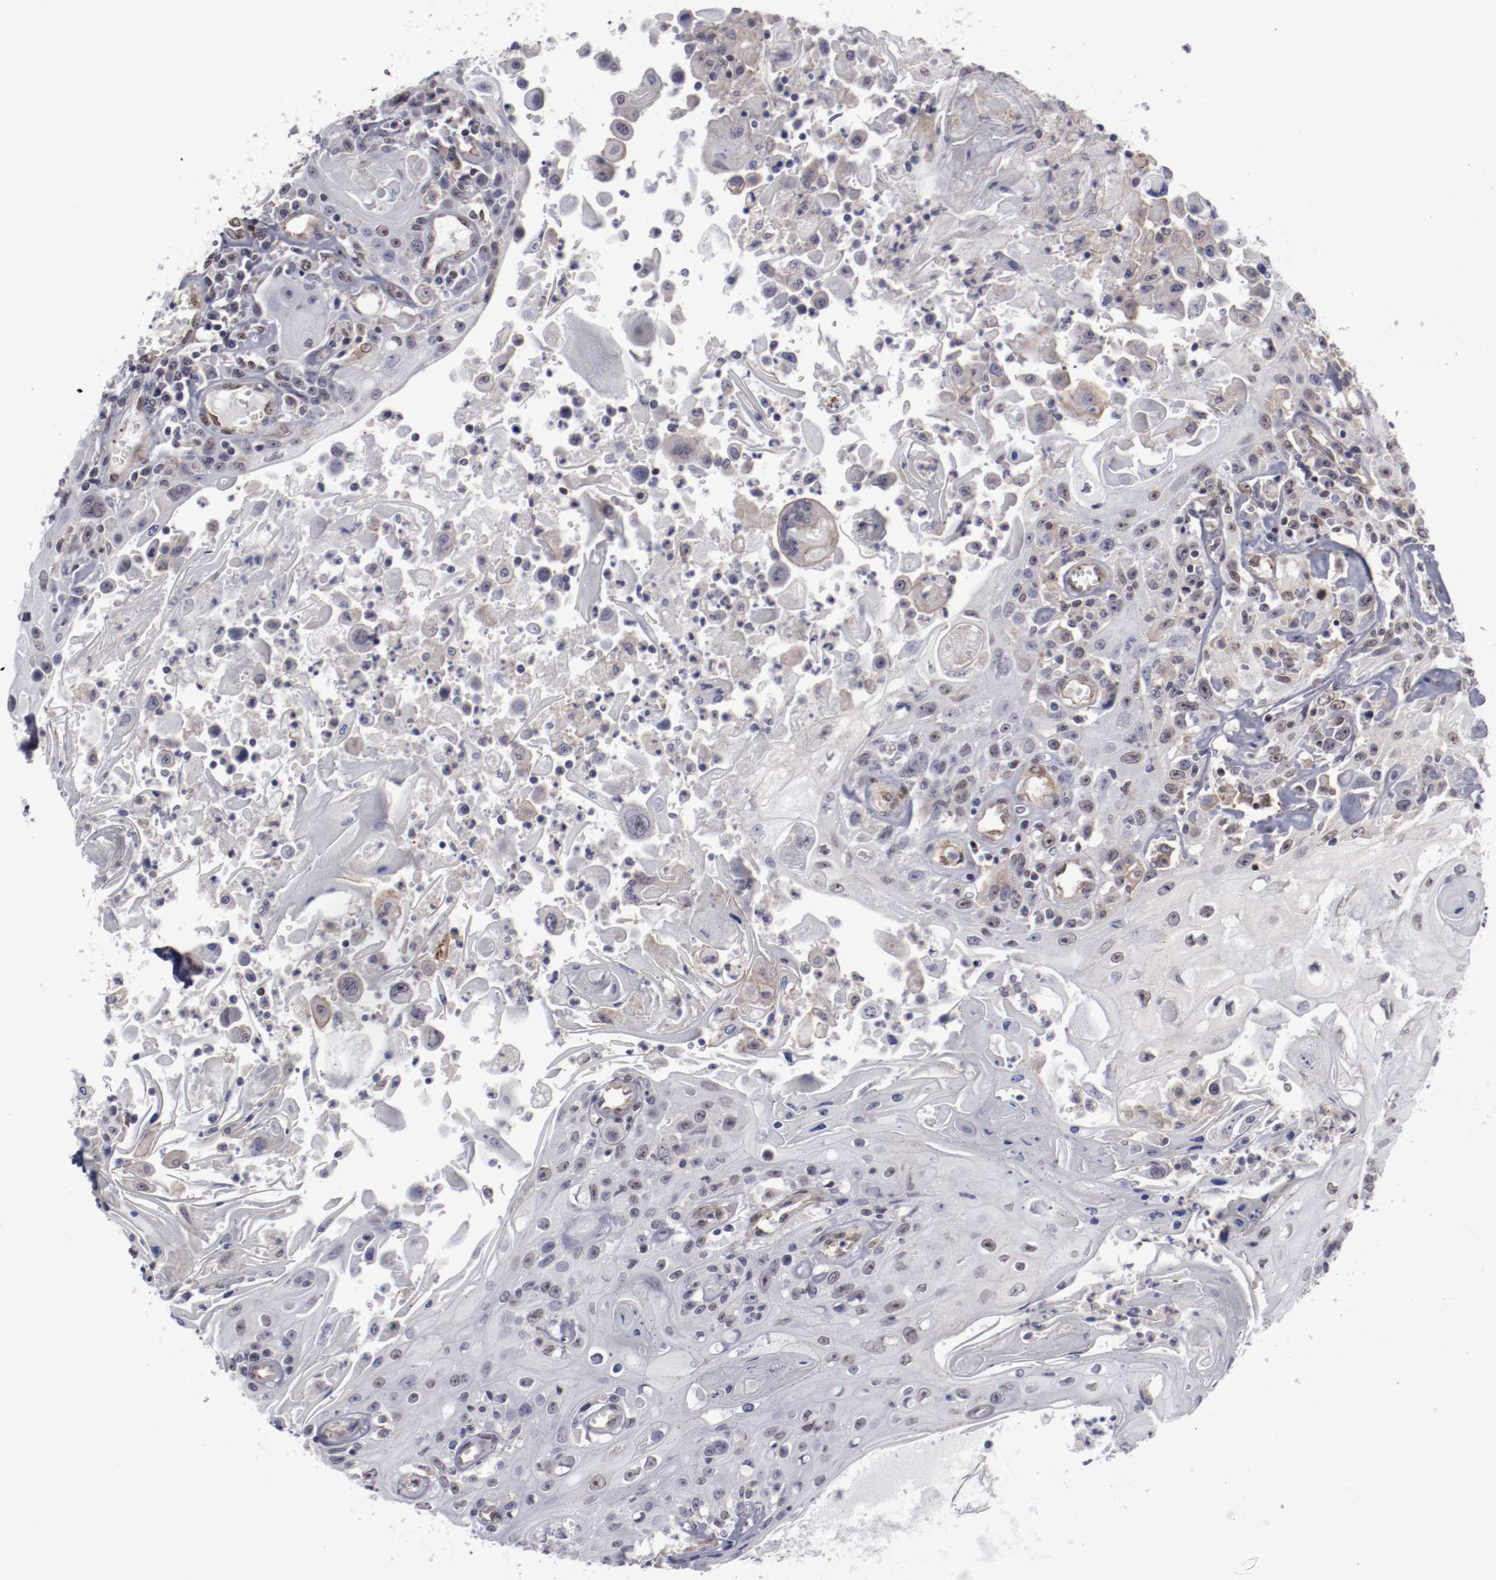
{"staining": {"intensity": "negative", "quantity": "none", "location": "none"}, "tissue": "head and neck cancer", "cell_type": "Tumor cells", "image_type": "cancer", "snomed": [{"axis": "morphology", "description": "Squamous cell carcinoma, NOS"}, {"axis": "topography", "description": "Oral tissue"}, {"axis": "topography", "description": "Head-Neck"}], "caption": "Histopathology image shows no protein expression in tumor cells of head and neck cancer (squamous cell carcinoma) tissue.", "gene": "LEF1", "patient": {"sex": "female", "age": 76}}